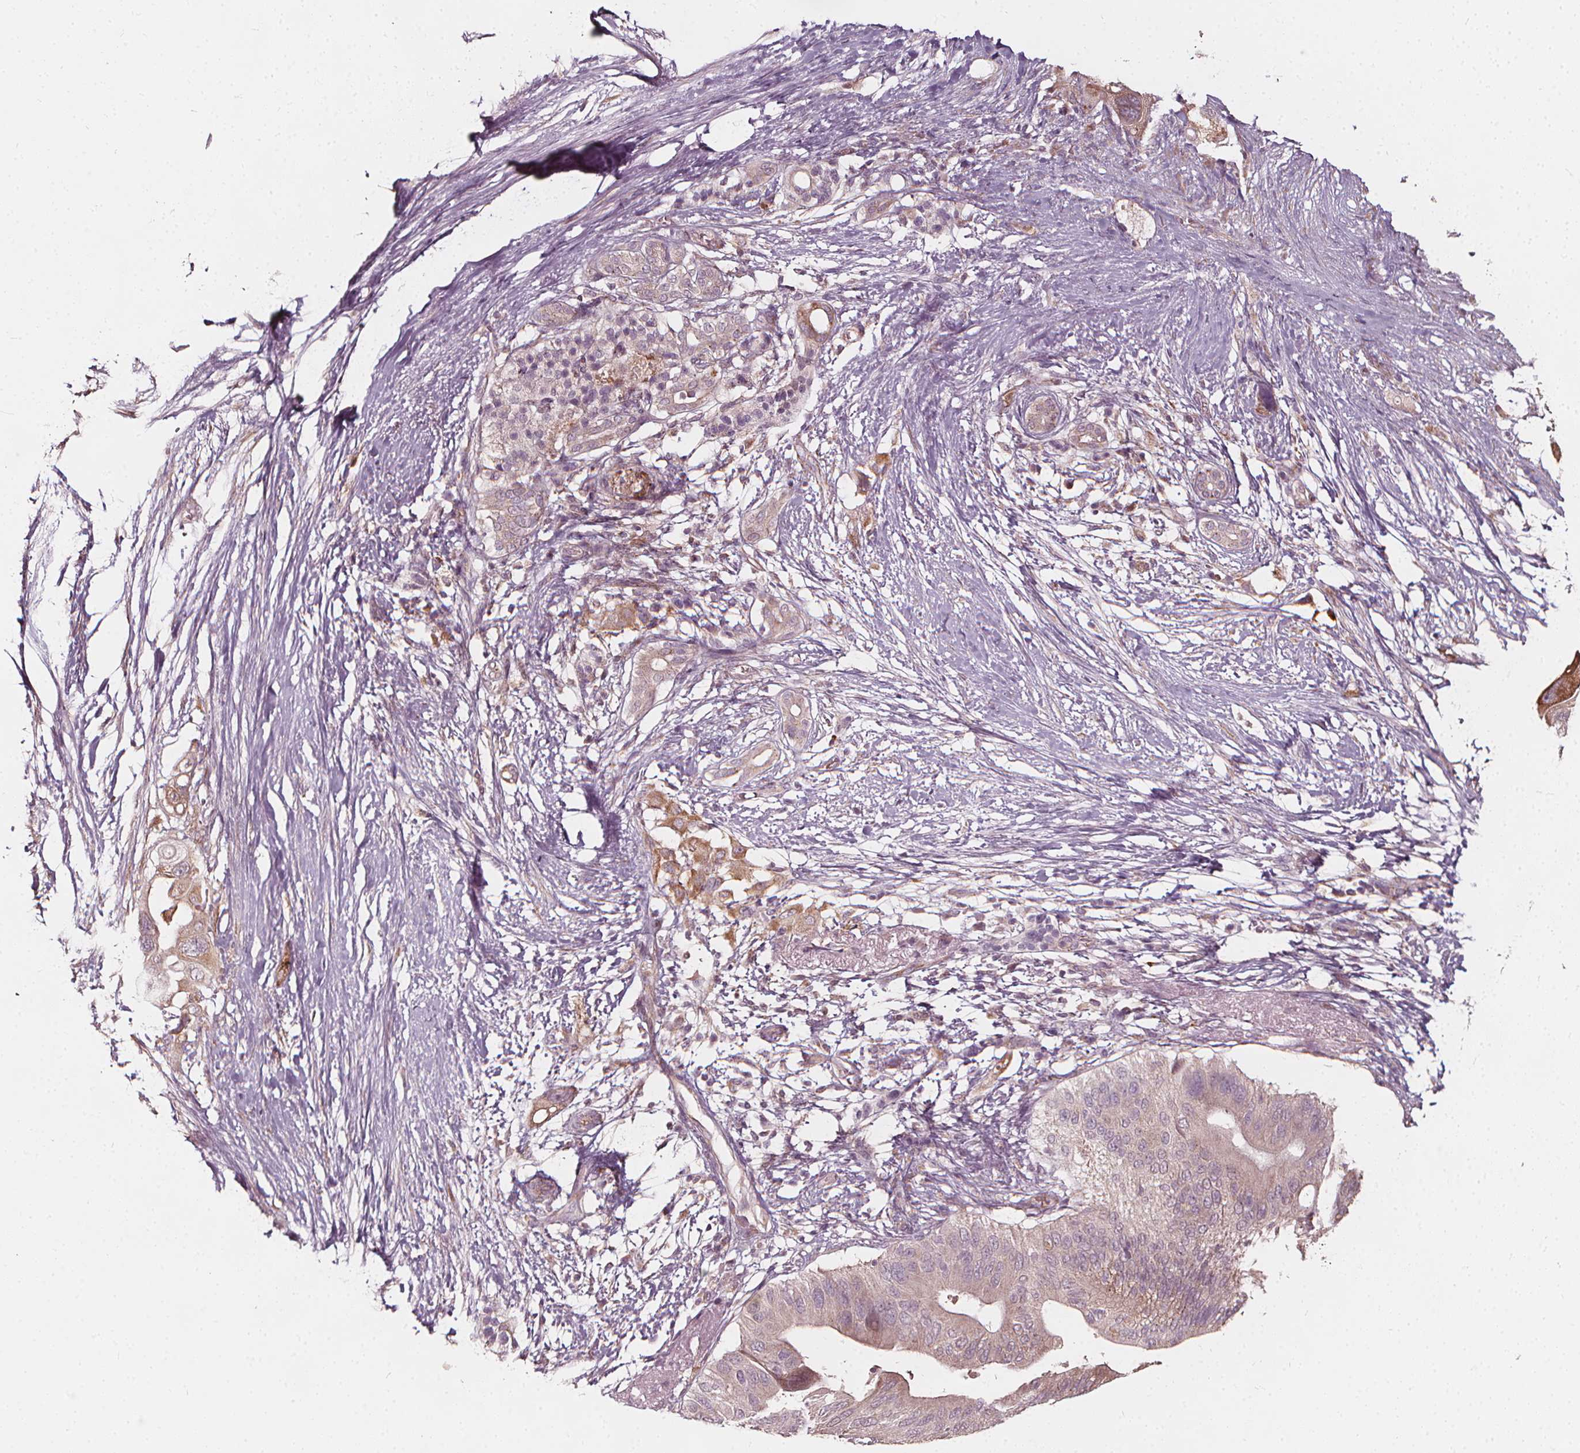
{"staining": {"intensity": "weak", "quantity": "<25%", "location": "cytoplasmic/membranous"}, "tissue": "pancreatic cancer", "cell_type": "Tumor cells", "image_type": "cancer", "snomed": [{"axis": "morphology", "description": "Adenocarcinoma, NOS"}, {"axis": "topography", "description": "Pancreas"}], "caption": "Tumor cells show no significant staining in adenocarcinoma (pancreatic).", "gene": "NPC1L1", "patient": {"sex": "female", "age": 72}}